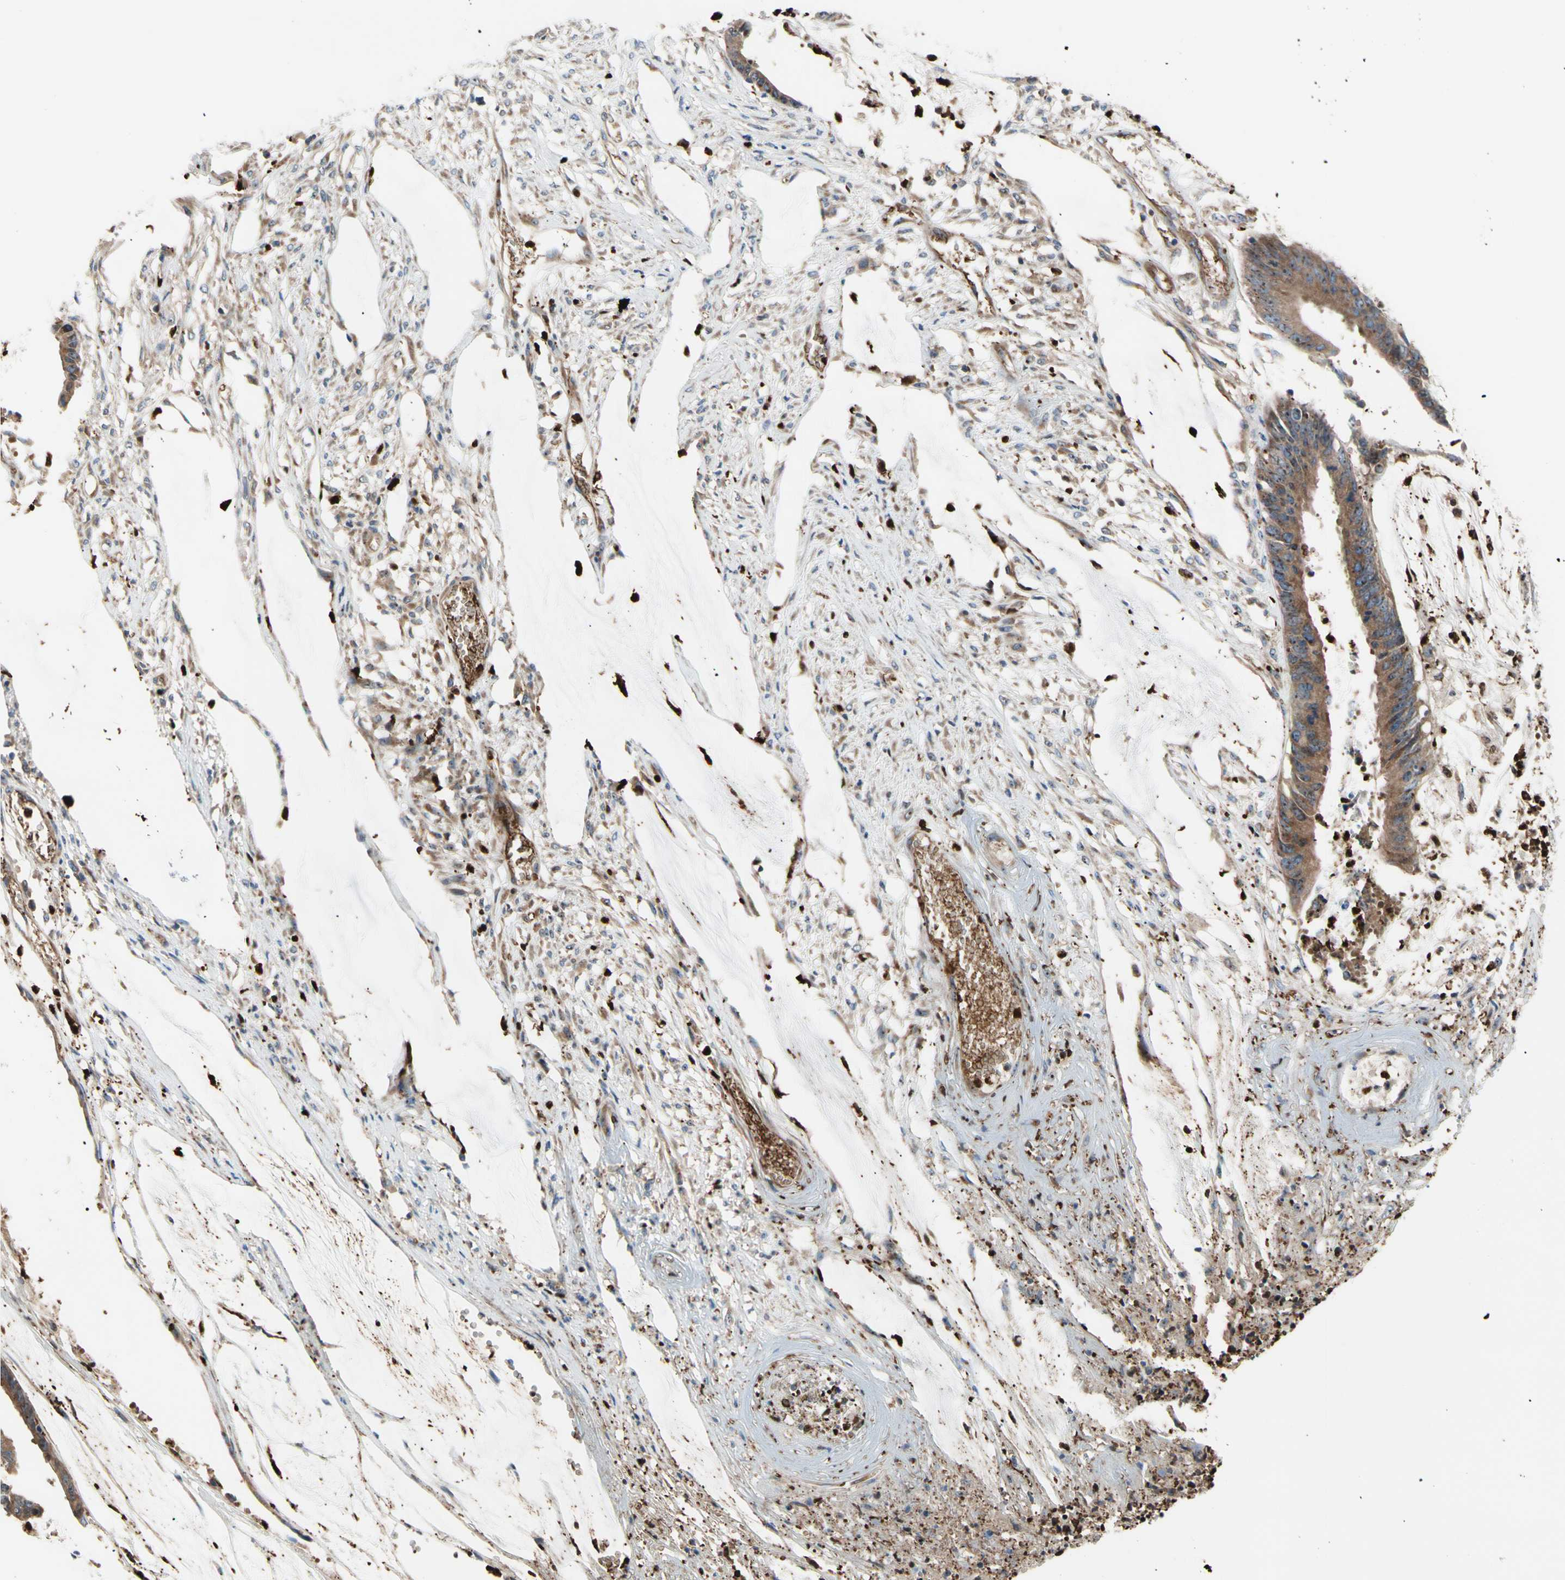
{"staining": {"intensity": "moderate", "quantity": ">75%", "location": "cytoplasmic/membranous,nuclear"}, "tissue": "colorectal cancer", "cell_type": "Tumor cells", "image_type": "cancer", "snomed": [{"axis": "morphology", "description": "Adenocarcinoma, NOS"}, {"axis": "topography", "description": "Rectum"}], "caption": "Protein expression analysis of human colorectal cancer (adenocarcinoma) reveals moderate cytoplasmic/membranous and nuclear expression in approximately >75% of tumor cells.", "gene": "USP9X", "patient": {"sex": "female", "age": 66}}